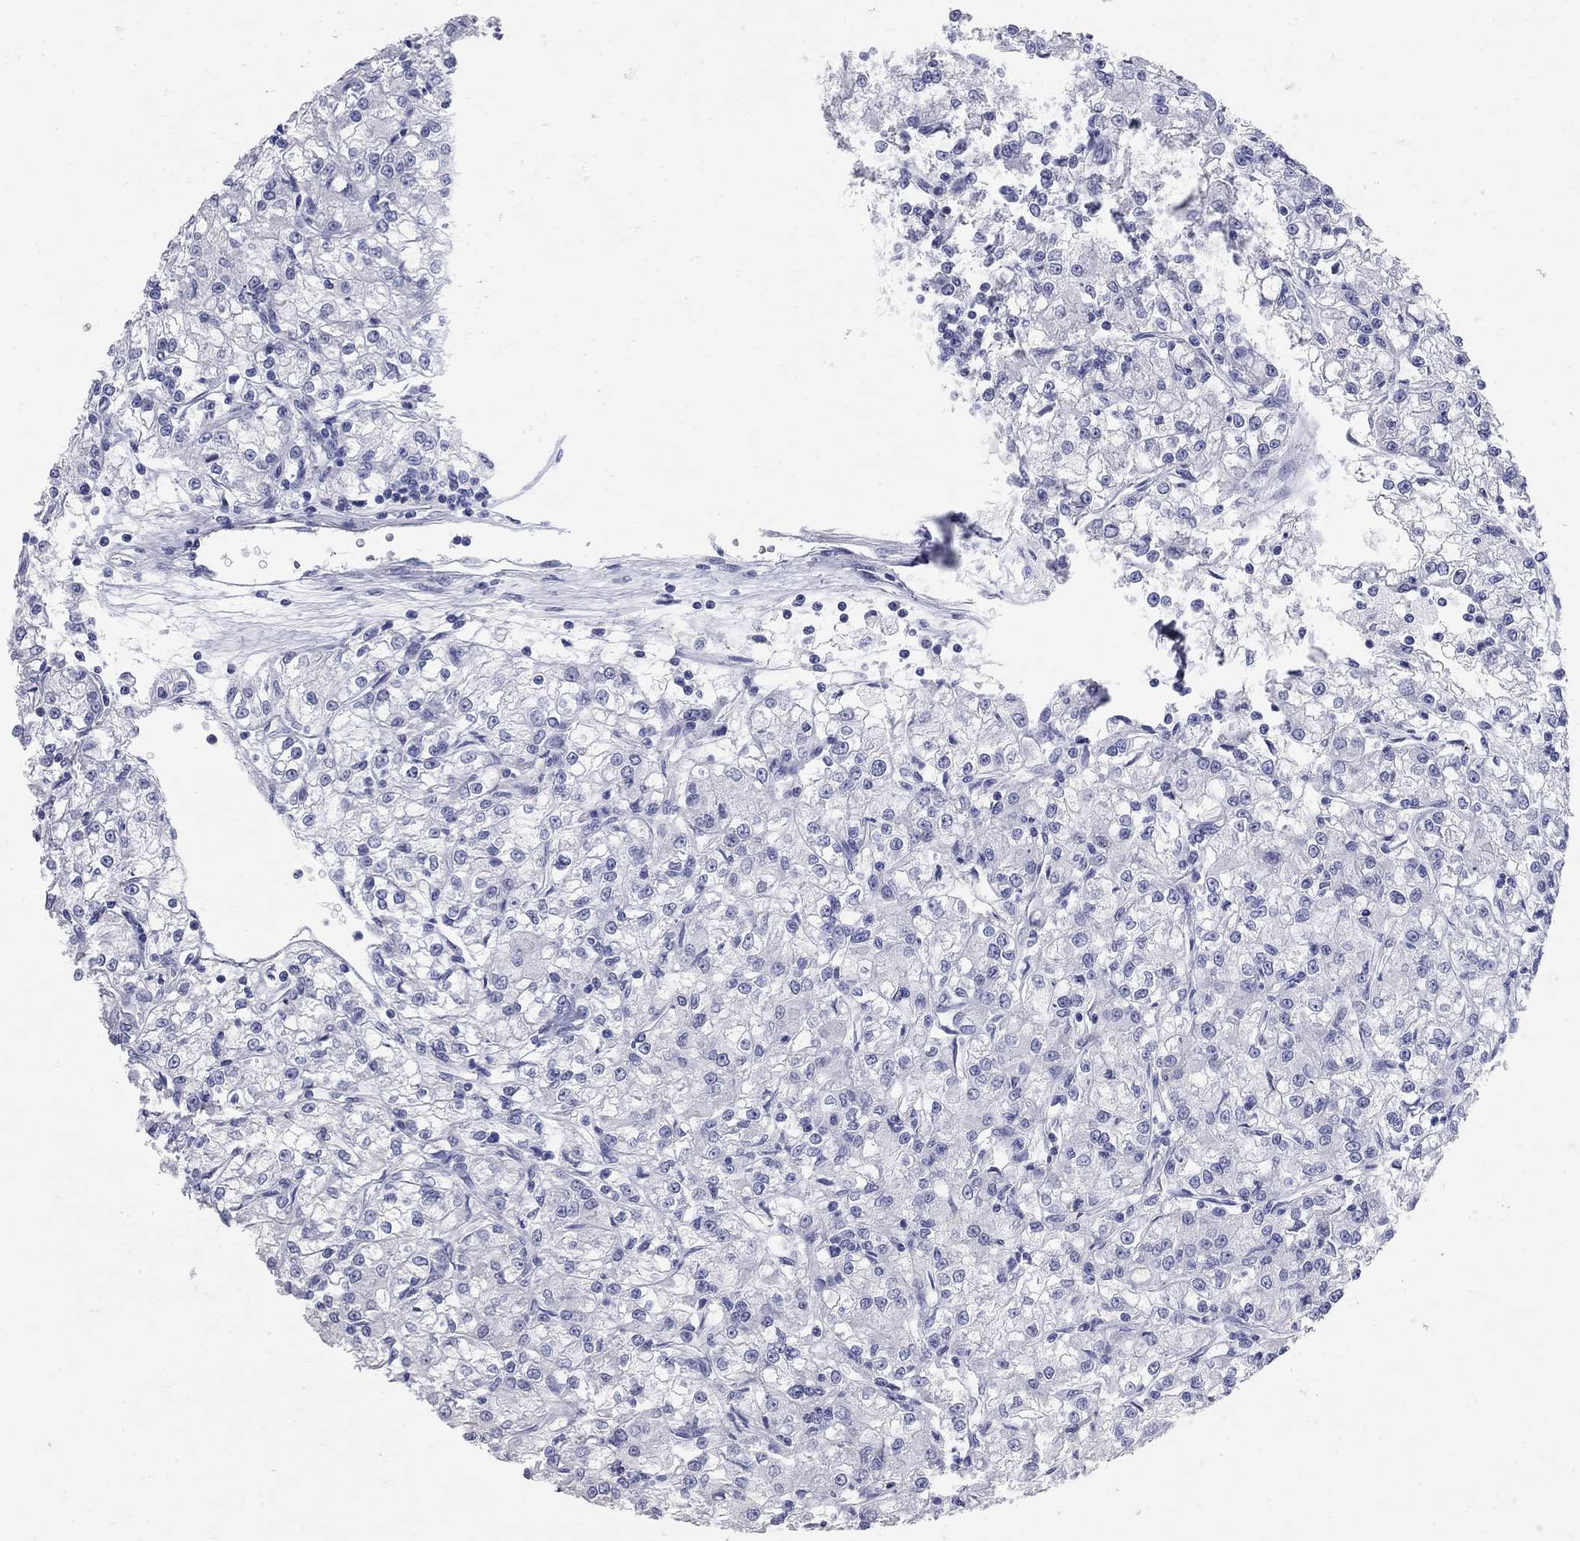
{"staining": {"intensity": "negative", "quantity": "none", "location": "none"}, "tissue": "renal cancer", "cell_type": "Tumor cells", "image_type": "cancer", "snomed": [{"axis": "morphology", "description": "Adenocarcinoma, NOS"}, {"axis": "topography", "description": "Kidney"}], "caption": "Immunohistochemical staining of human renal adenocarcinoma reveals no significant positivity in tumor cells.", "gene": "BPIFB1", "patient": {"sex": "female", "age": 59}}